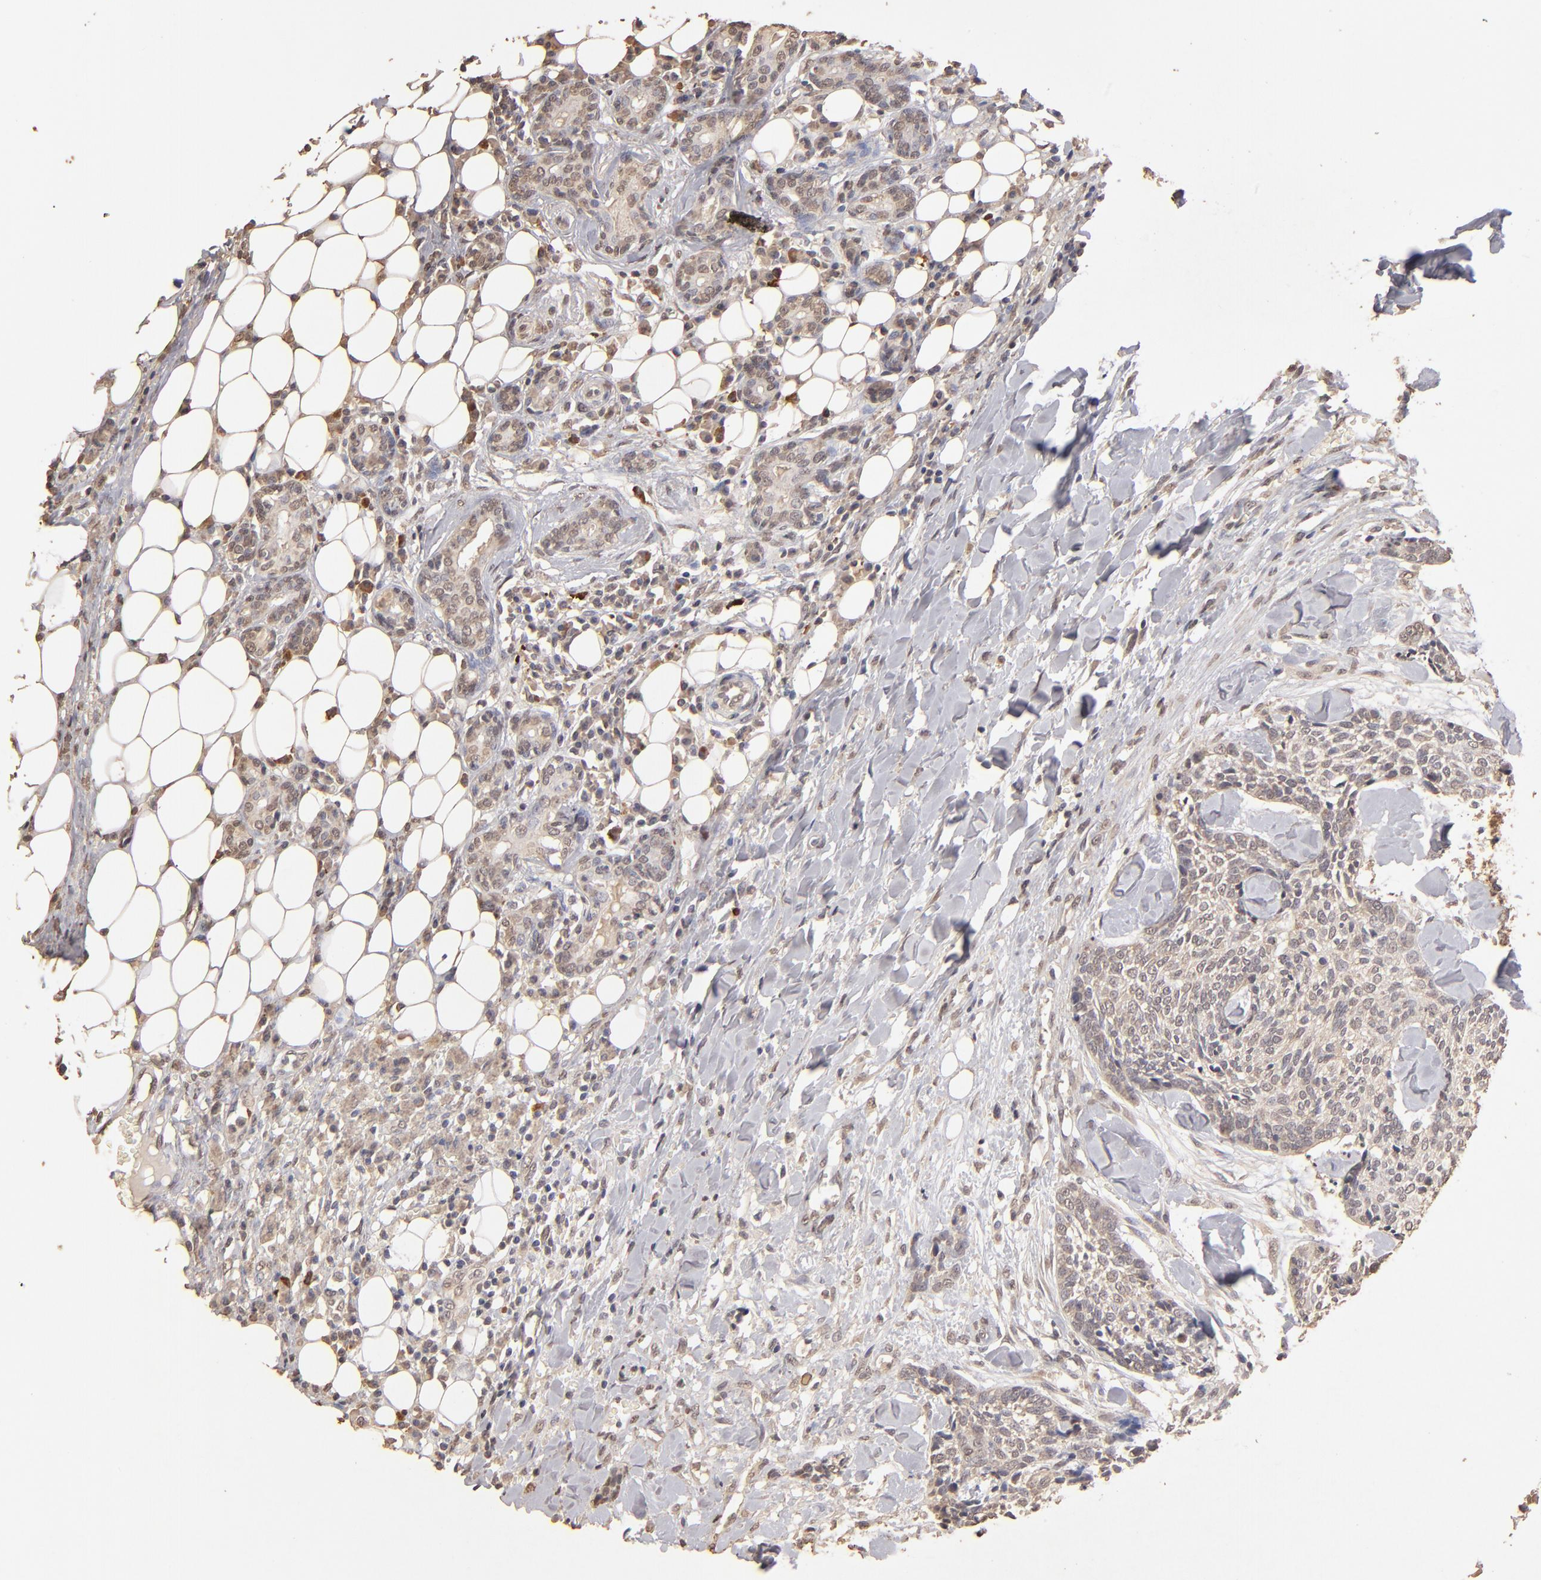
{"staining": {"intensity": "weak", "quantity": ">75%", "location": "cytoplasmic/membranous"}, "tissue": "head and neck cancer", "cell_type": "Tumor cells", "image_type": "cancer", "snomed": [{"axis": "morphology", "description": "Squamous cell carcinoma, NOS"}, {"axis": "topography", "description": "Salivary gland"}, {"axis": "topography", "description": "Head-Neck"}], "caption": "This is an image of immunohistochemistry staining of squamous cell carcinoma (head and neck), which shows weak expression in the cytoplasmic/membranous of tumor cells.", "gene": "OPHN1", "patient": {"sex": "male", "age": 70}}